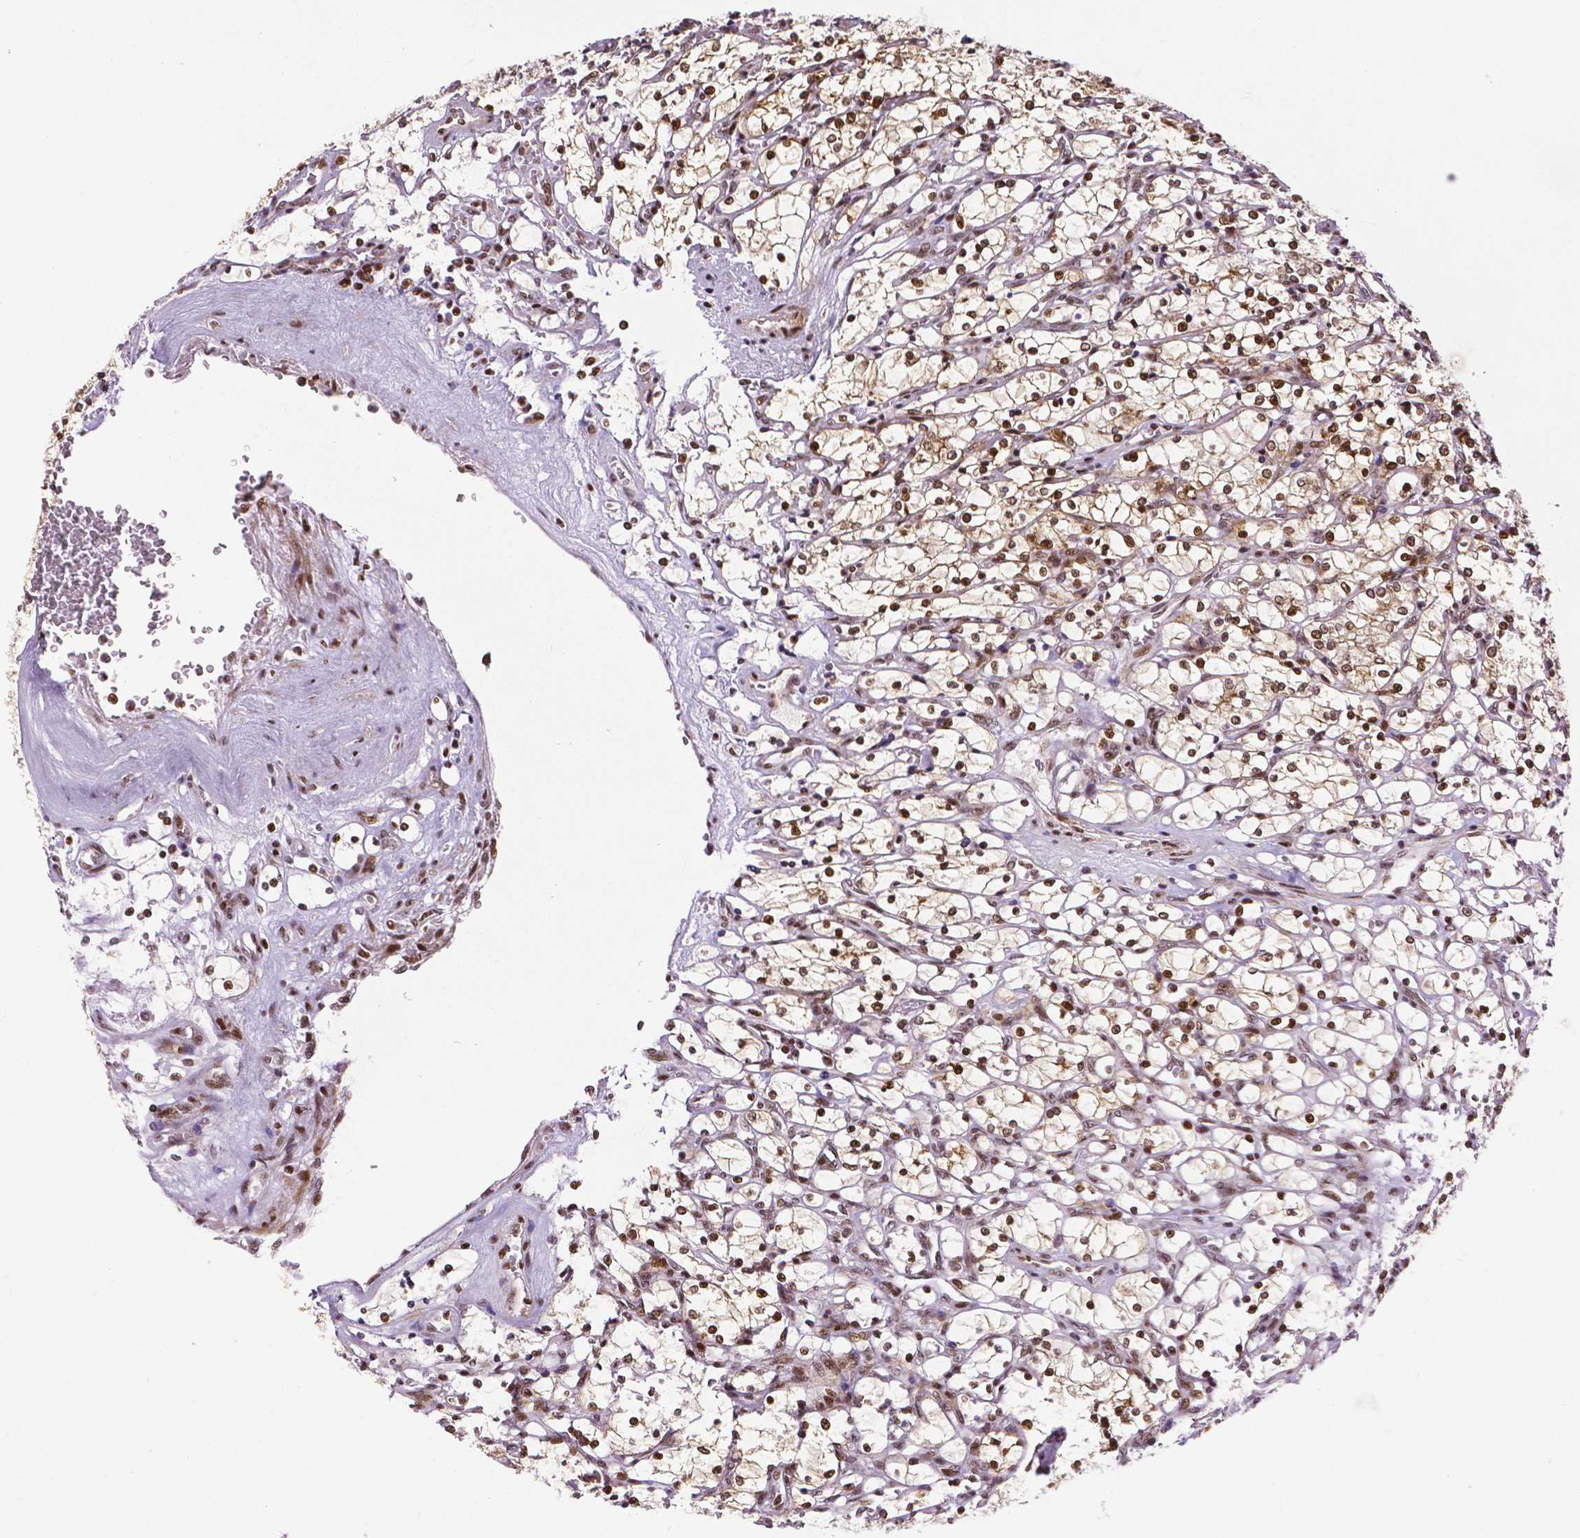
{"staining": {"intensity": "moderate", "quantity": ">75%", "location": "cytoplasmic/membranous,nuclear"}, "tissue": "renal cancer", "cell_type": "Tumor cells", "image_type": "cancer", "snomed": [{"axis": "morphology", "description": "Adenocarcinoma, NOS"}, {"axis": "topography", "description": "Kidney"}], "caption": "A brown stain labels moderate cytoplasmic/membranous and nuclear positivity of a protein in human renal cancer (adenocarcinoma) tumor cells.", "gene": "CTCF", "patient": {"sex": "female", "age": 69}}